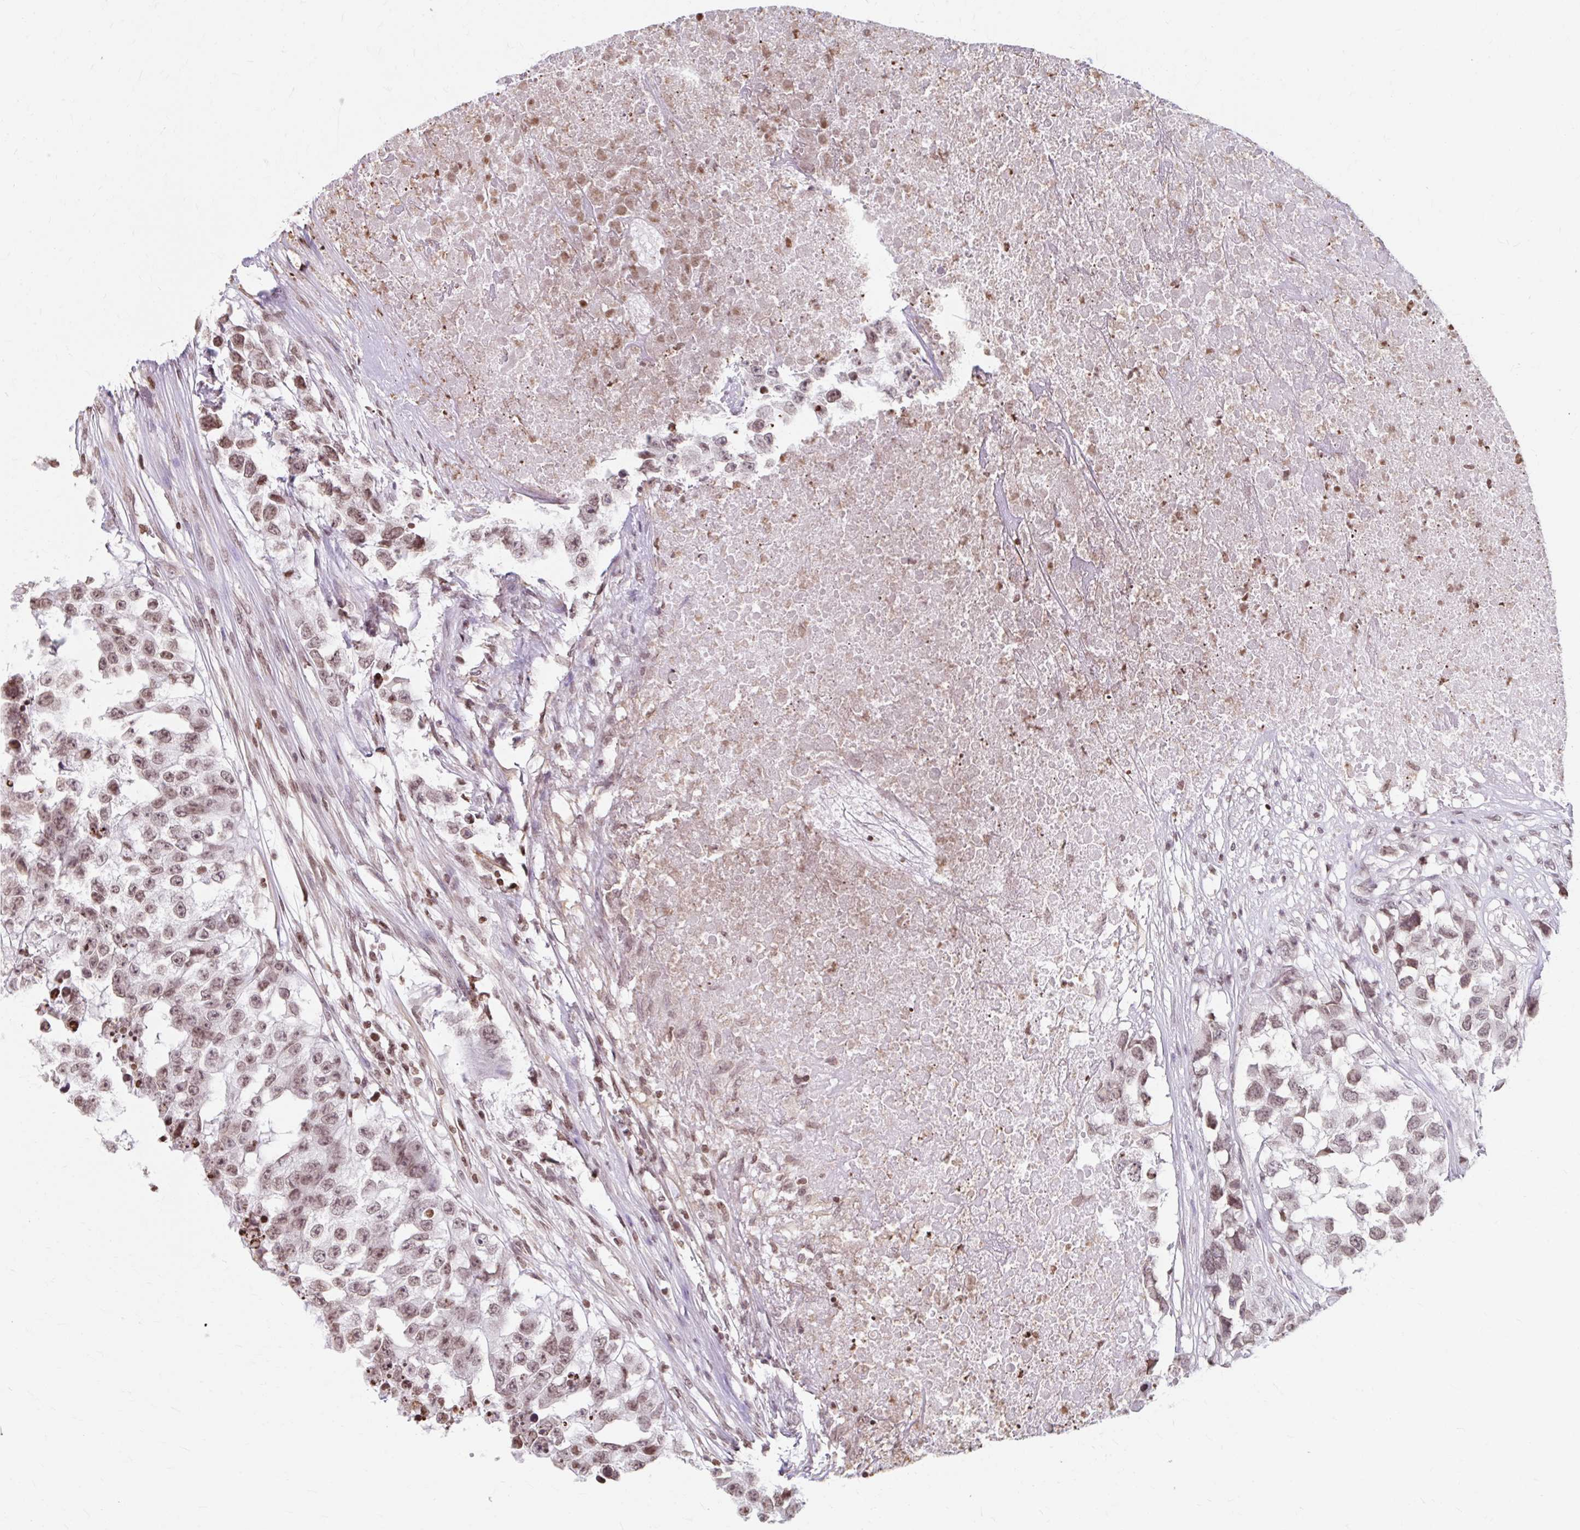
{"staining": {"intensity": "moderate", "quantity": ">75%", "location": "nuclear"}, "tissue": "testis cancer", "cell_type": "Tumor cells", "image_type": "cancer", "snomed": [{"axis": "morphology", "description": "Carcinoma, Embryonal, NOS"}, {"axis": "topography", "description": "Testis"}], "caption": "Tumor cells demonstrate medium levels of moderate nuclear expression in approximately >75% of cells in human testis embryonal carcinoma. (Brightfield microscopy of DAB IHC at high magnification).", "gene": "ORC3", "patient": {"sex": "male", "age": 83}}